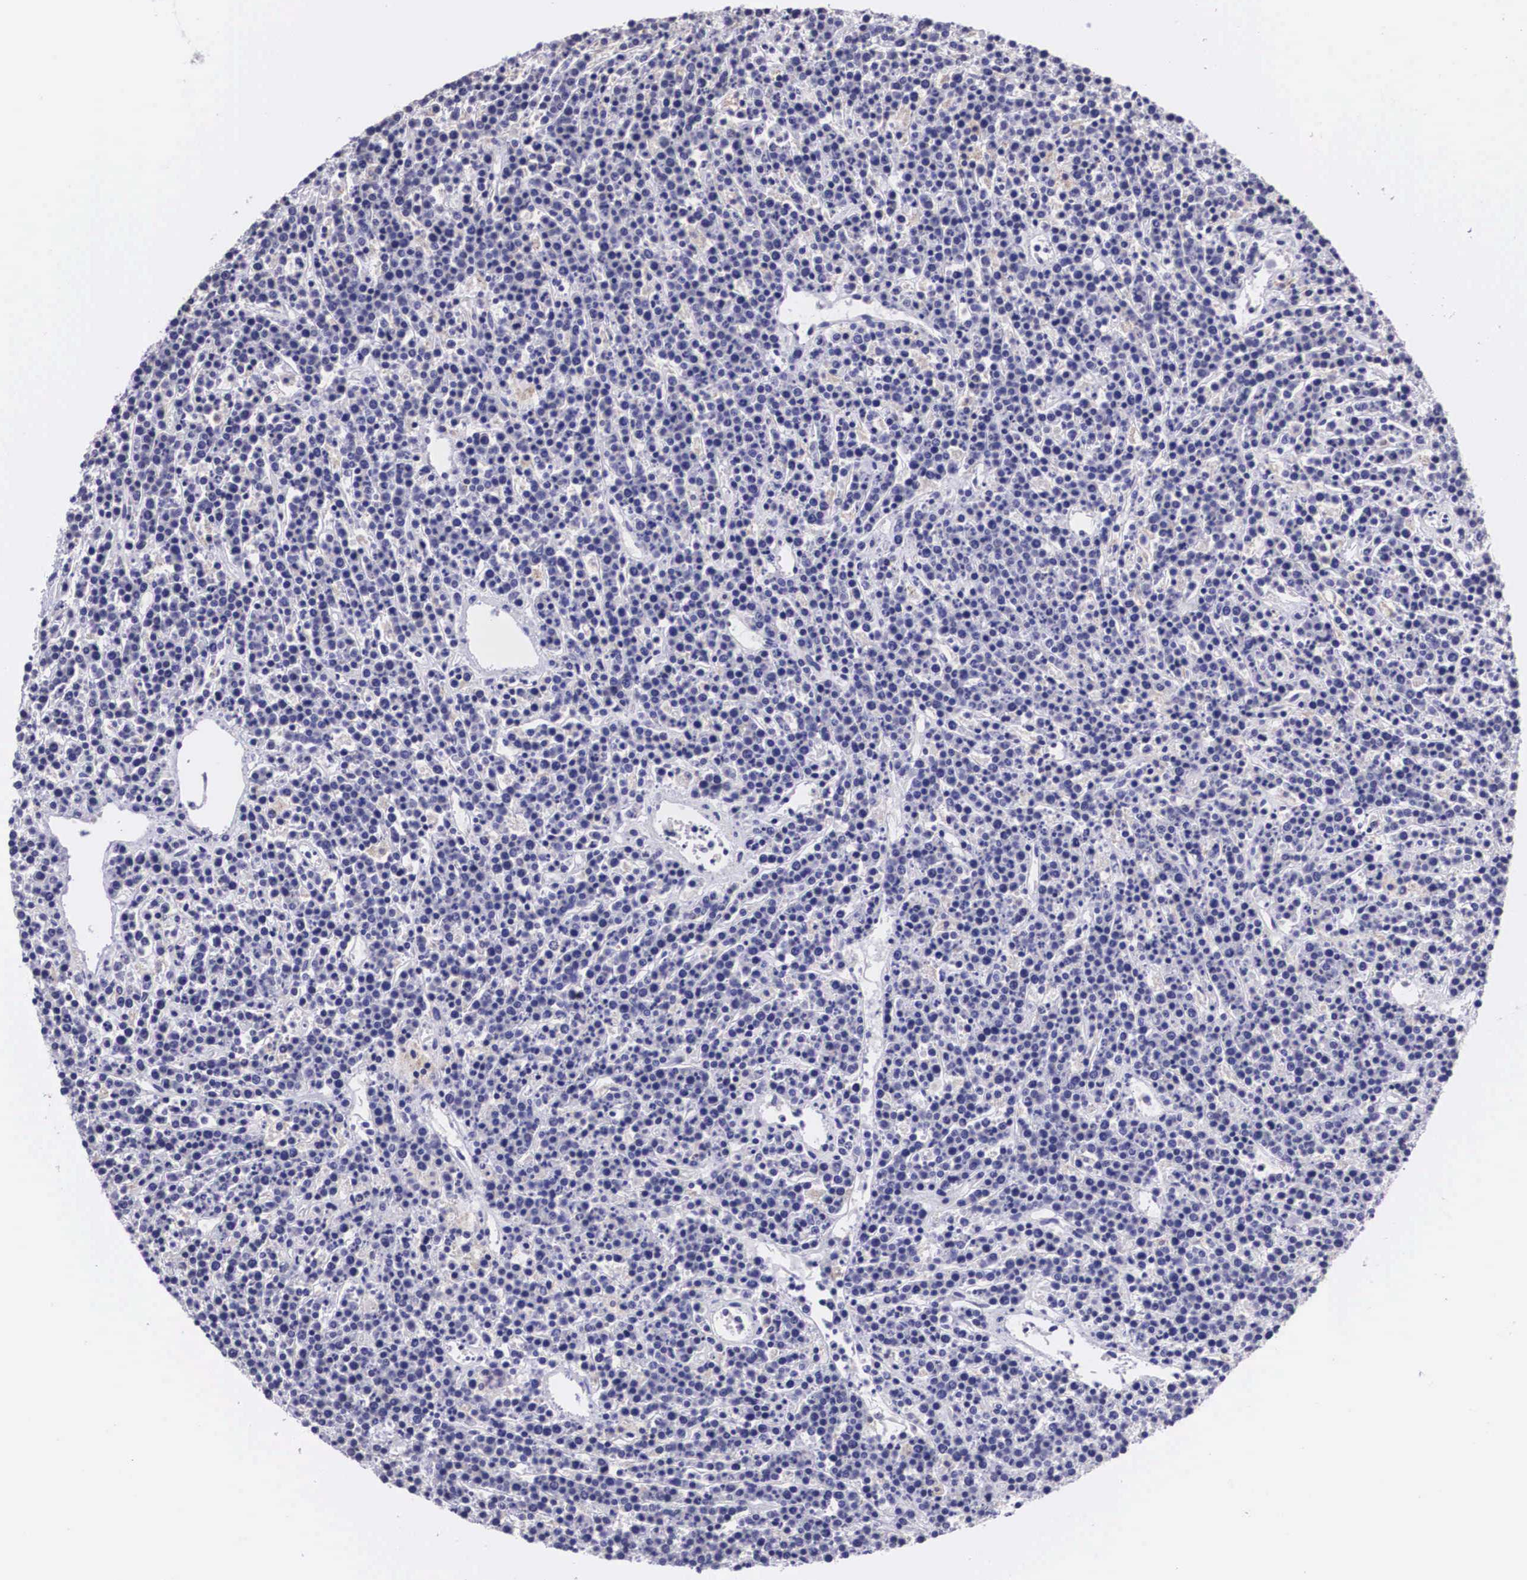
{"staining": {"intensity": "negative", "quantity": "none", "location": "none"}, "tissue": "lymphoma", "cell_type": "Tumor cells", "image_type": "cancer", "snomed": [{"axis": "morphology", "description": "Malignant lymphoma, non-Hodgkin's type, High grade"}, {"axis": "topography", "description": "Ovary"}], "caption": "An immunohistochemistry micrograph of malignant lymphoma, non-Hodgkin's type (high-grade) is shown. There is no staining in tumor cells of malignant lymphoma, non-Hodgkin's type (high-grade).", "gene": "ARG2", "patient": {"sex": "female", "age": 56}}